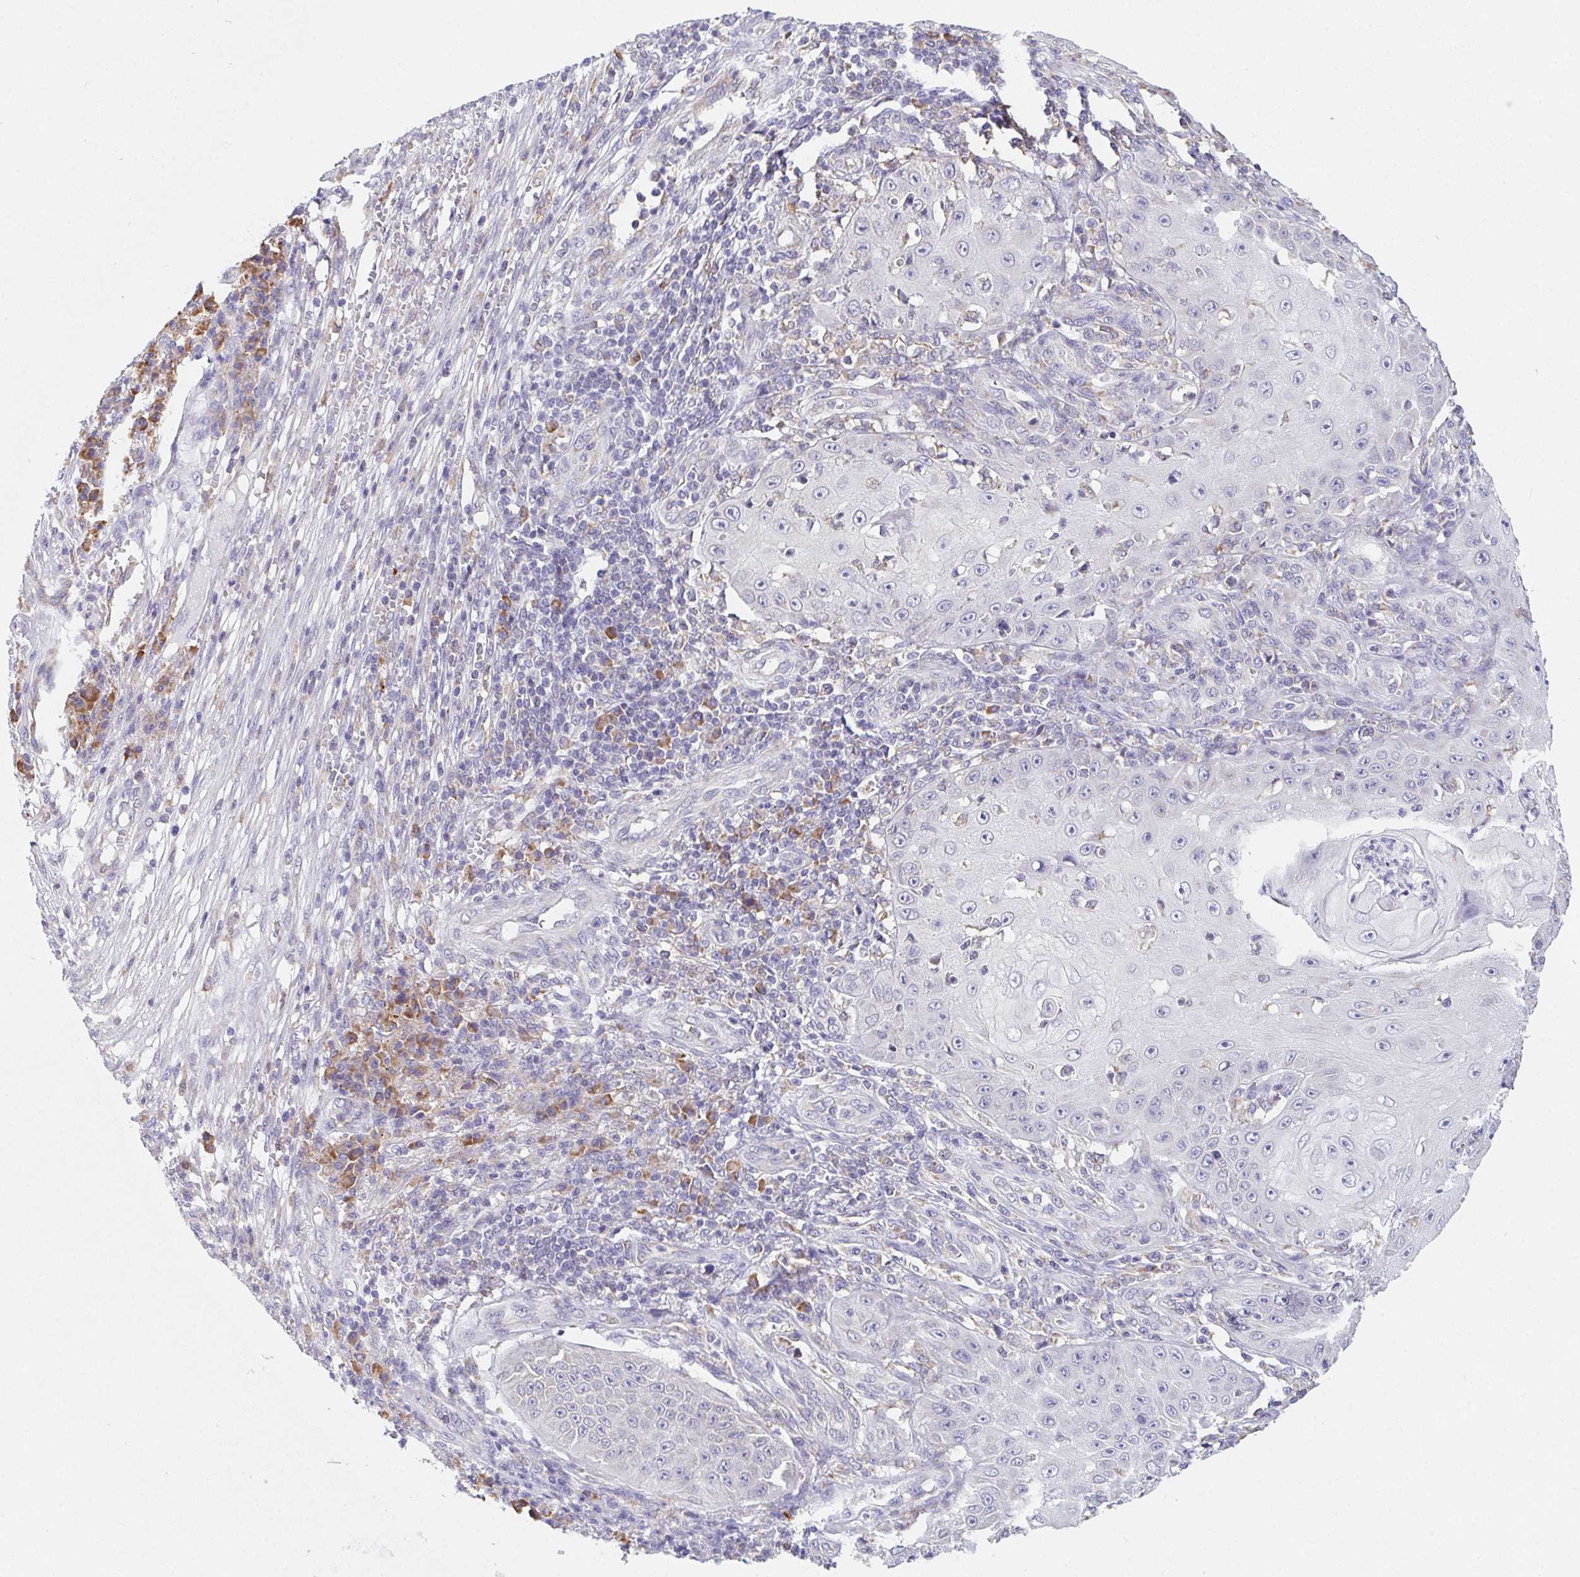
{"staining": {"intensity": "negative", "quantity": "none", "location": "none"}, "tissue": "skin cancer", "cell_type": "Tumor cells", "image_type": "cancer", "snomed": [{"axis": "morphology", "description": "Squamous cell carcinoma, NOS"}, {"axis": "topography", "description": "Skin"}], "caption": "This is a photomicrograph of IHC staining of squamous cell carcinoma (skin), which shows no staining in tumor cells. Brightfield microscopy of immunohistochemistry (IHC) stained with DAB (3,3'-diaminobenzidine) (brown) and hematoxylin (blue), captured at high magnification.", "gene": "ADAM8", "patient": {"sex": "male", "age": 70}}